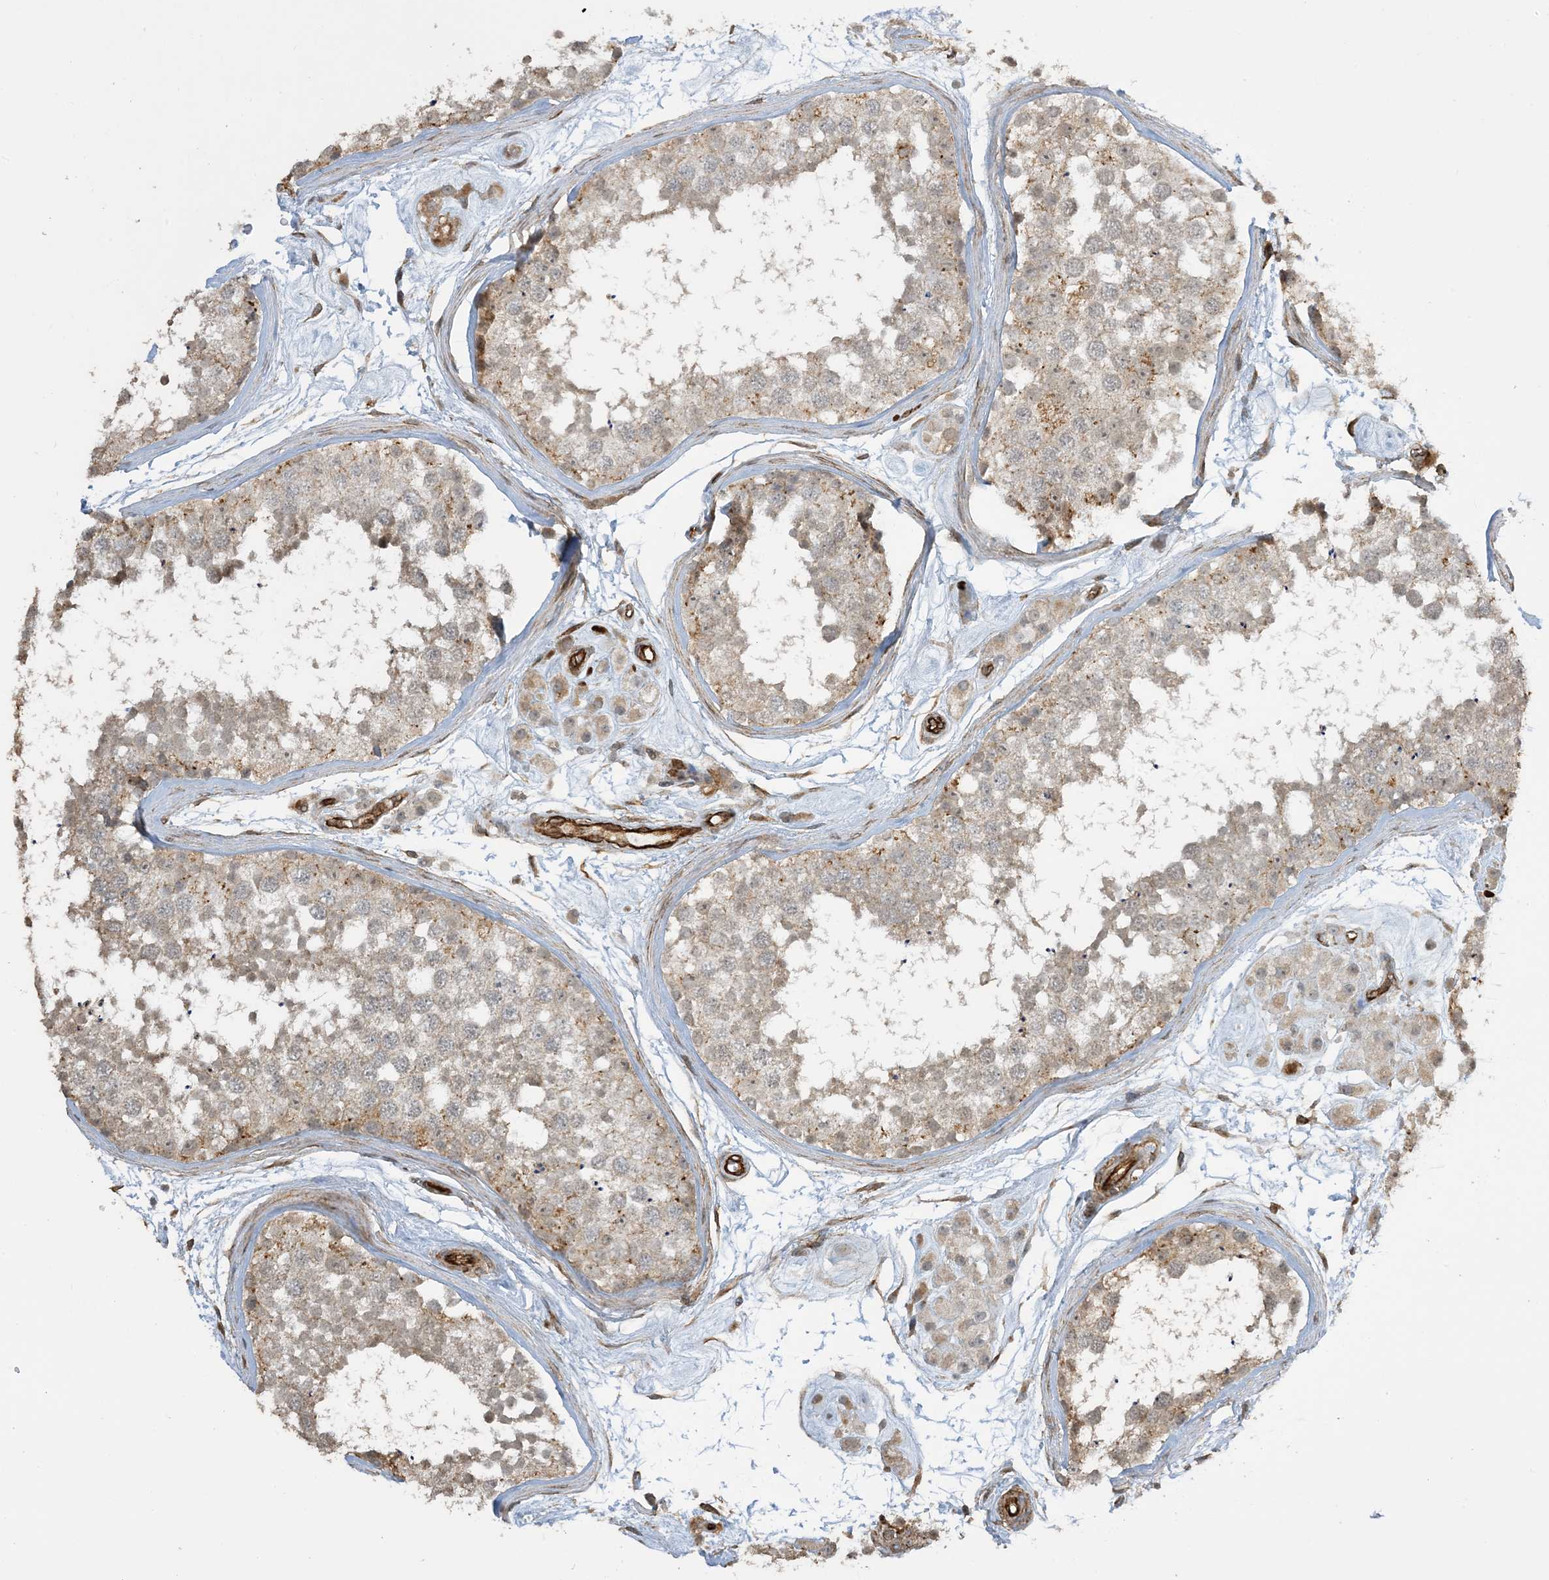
{"staining": {"intensity": "moderate", "quantity": ">75%", "location": "cytoplasmic/membranous"}, "tissue": "testis", "cell_type": "Cells in seminiferous ducts", "image_type": "normal", "snomed": [{"axis": "morphology", "description": "Normal tissue, NOS"}, {"axis": "topography", "description": "Testis"}], "caption": "Unremarkable testis reveals moderate cytoplasmic/membranous positivity in approximately >75% of cells in seminiferous ducts, visualized by immunohistochemistry.", "gene": "AGA", "patient": {"sex": "male", "age": 56}}